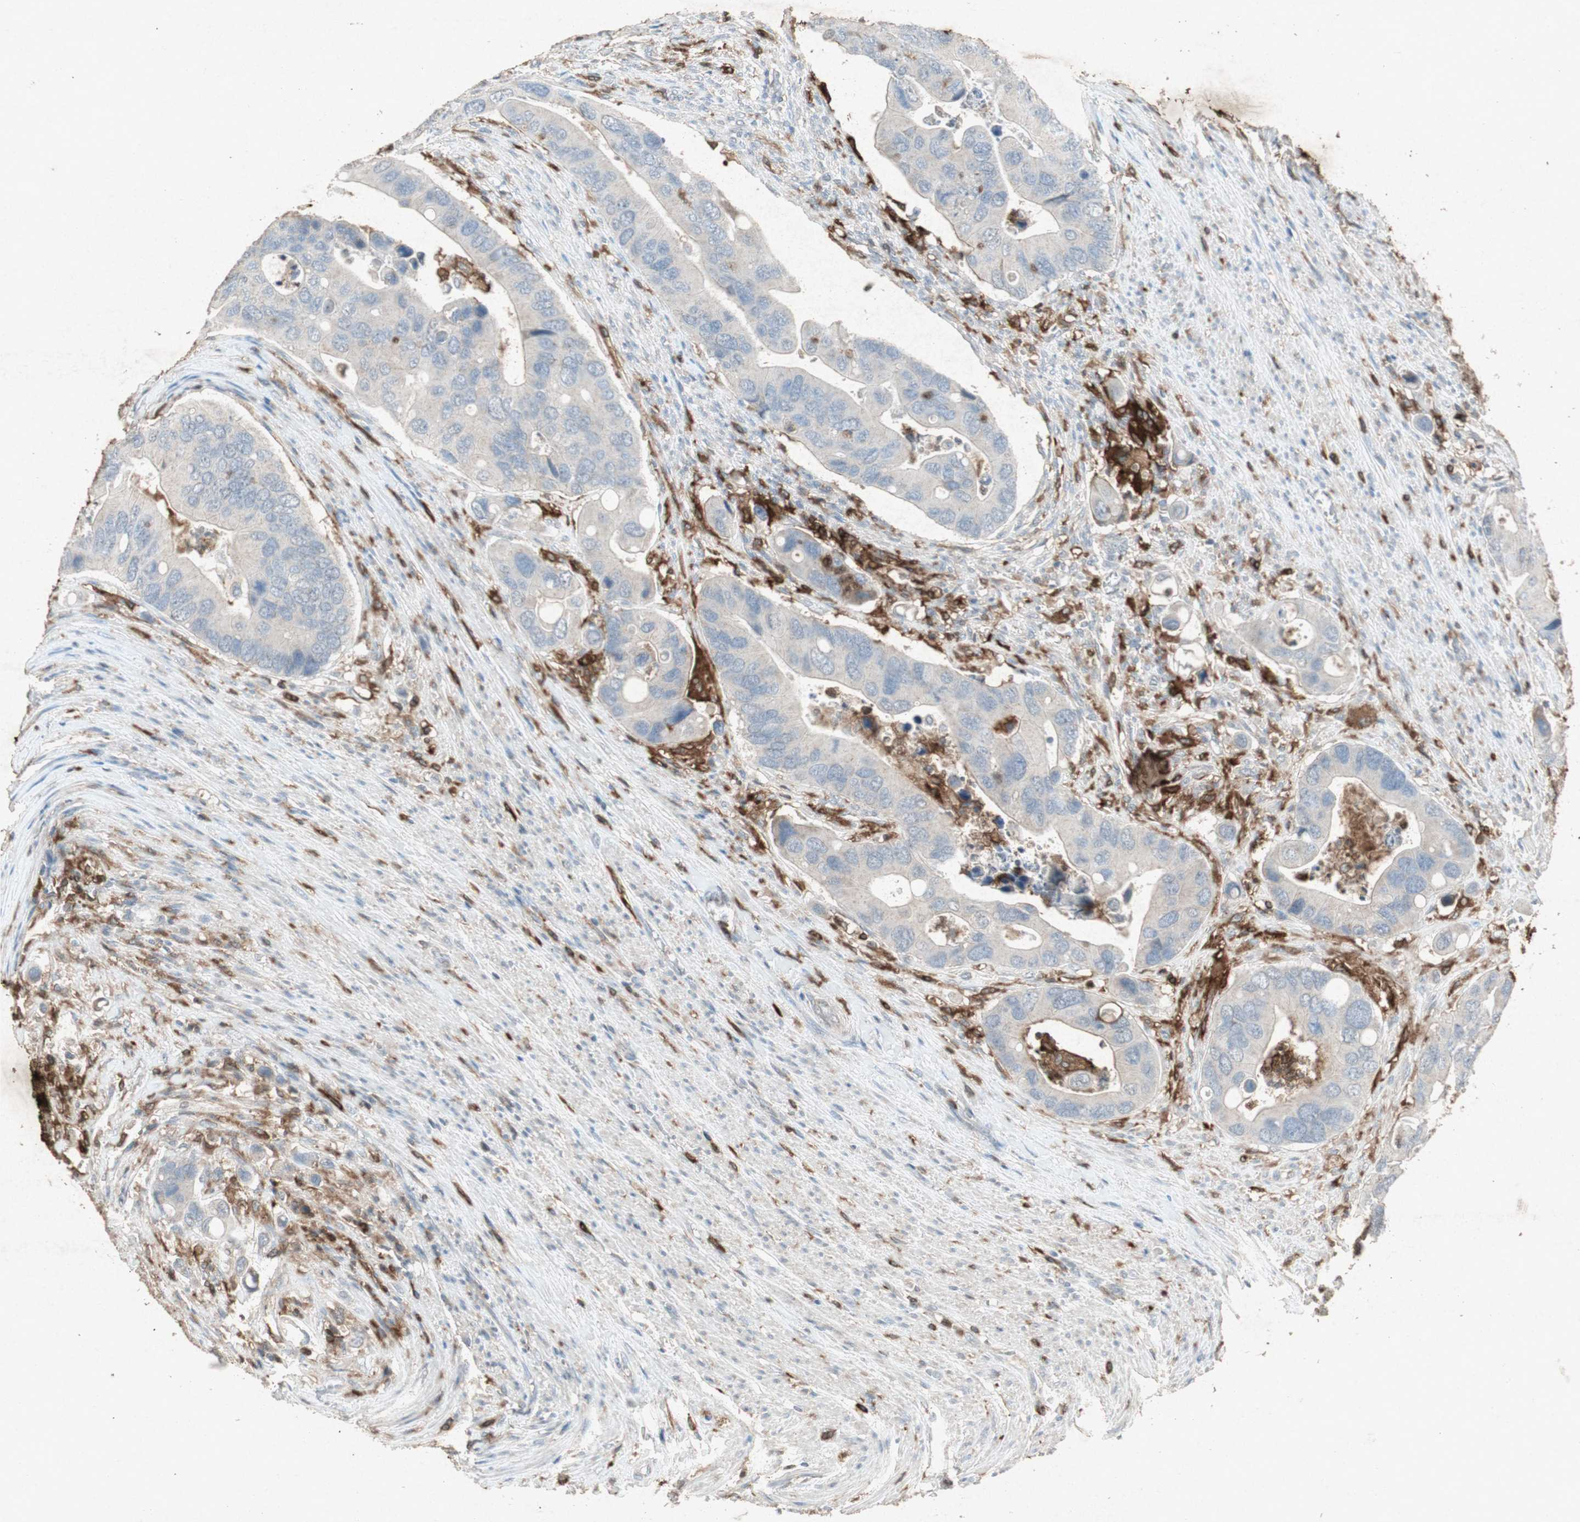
{"staining": {"intensity": "weak", "quantity": "25%-75%", "location": "cytoplasmic/membranous"}, "tissue": "colorectal cancer", "cell_type": "Tumor cells", "image_type": "cancer", "snomed": [{"axis": "morphology", "description": "Adenocarcinoma, NOS"}, {"axis": "topography", "description": "Rectum"}], "caption": "A histopathology image of adenocarcinoma (colorectal) stained for a protein demonstrates weak cytoplasmic/membranous brown staining in tumor cells.", "gene": "TYROBP", "patient": {"sex": "female", "age": 57}}